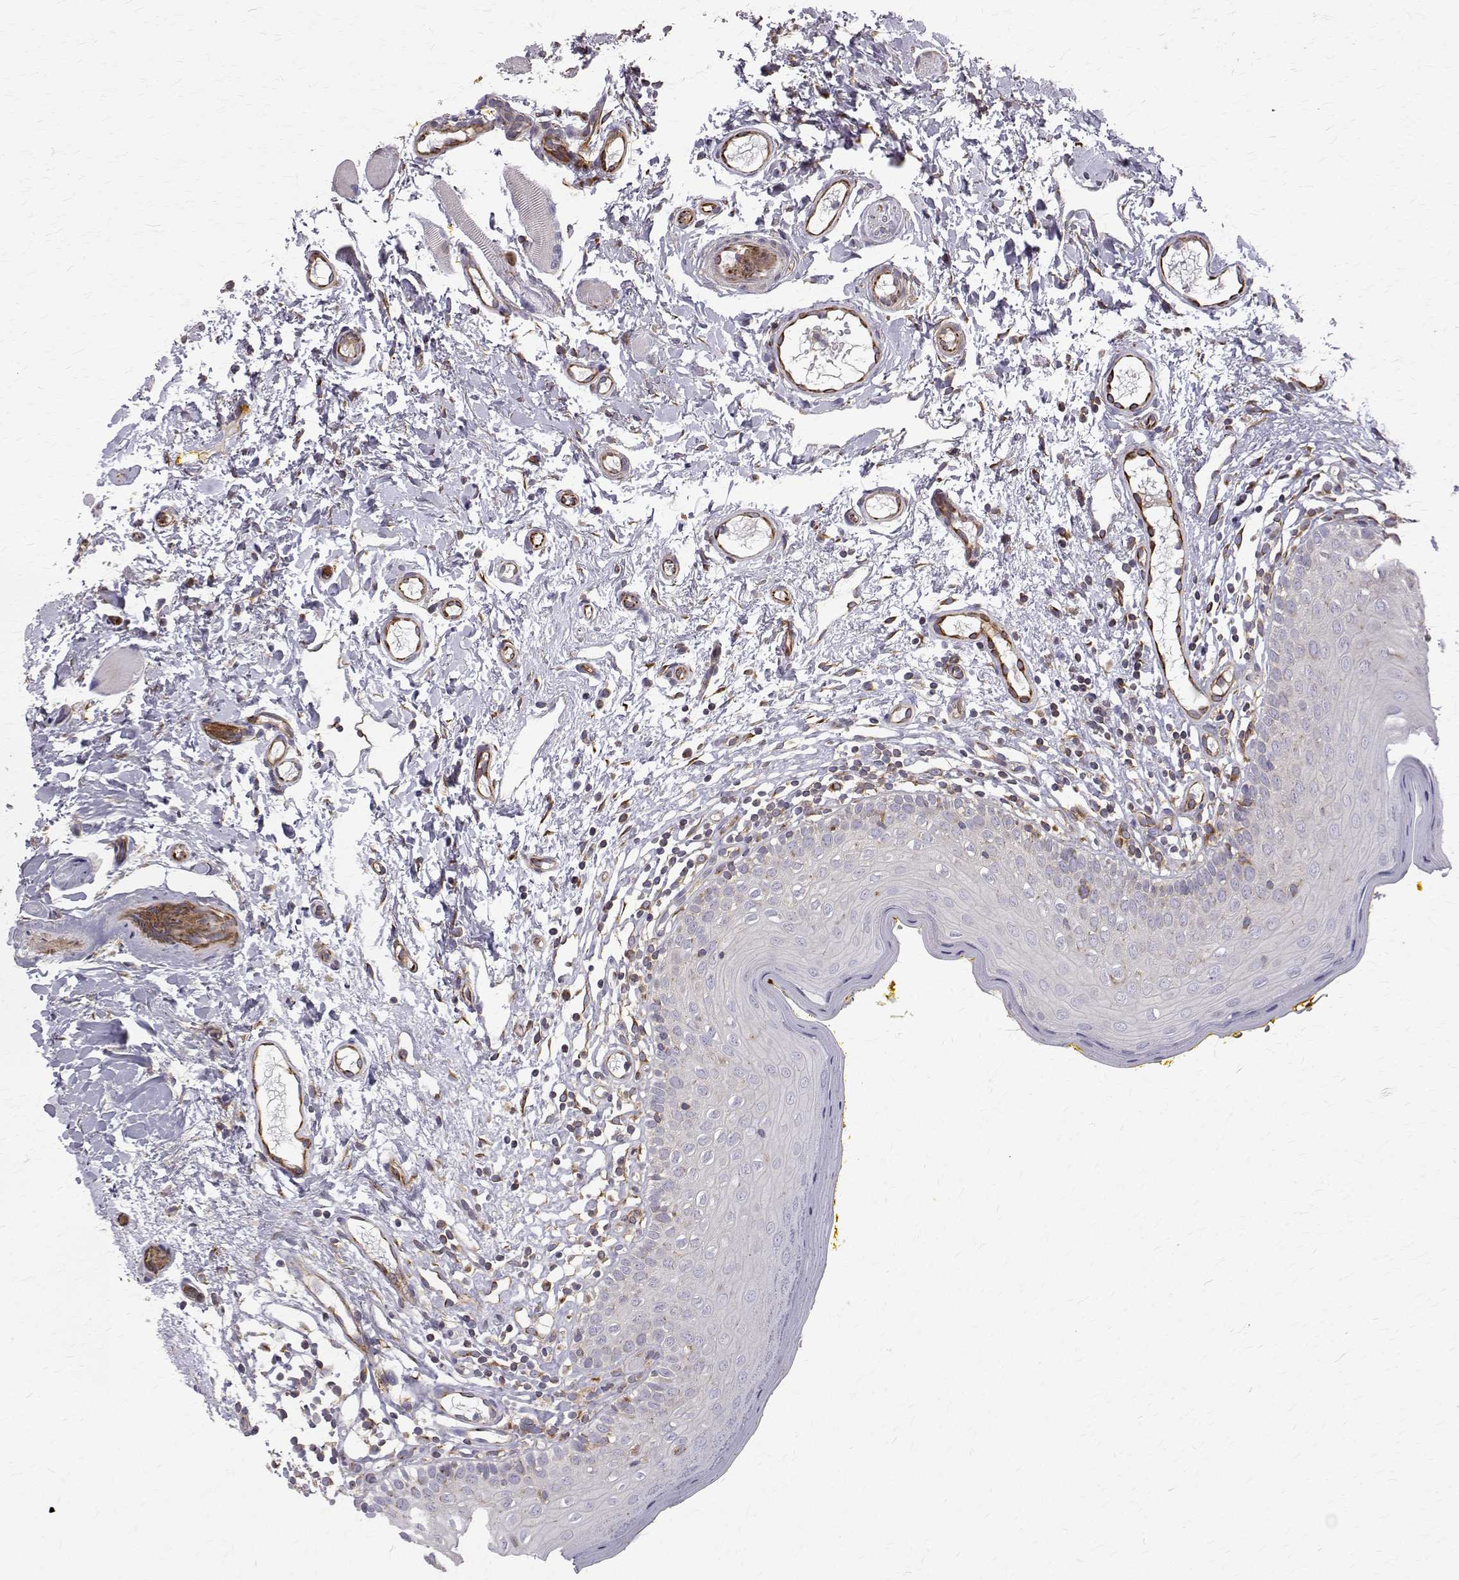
{"staining": {"intensity": "moderate", "quantity": "<25%", "location": "cytoplasmic/membranous"}, "tissue": "oral mucosa", "cell_type": "Squamous epithelial cells", "image_type": "normal", "snomed": [{"axis": "morphology", "description": "Normal tissue, NOS"}, {"axis": "topography", "description": "Oral tissue"}, {"axis": "topography", "description": "Tounge, NOS"}], "caption": "Immunohistochemistry (DAB (3,3'-diaminobenzidine)) staining of benign human oral mucosa exhibits moderate cytoplasmic/membranous protein expression in approximately <25% of squamous epithelial cells. (IHC, brightfield microscopy, high magnification).", "gene": "ARFGAP1", "patient": {"sex": "female", "age": 58}}